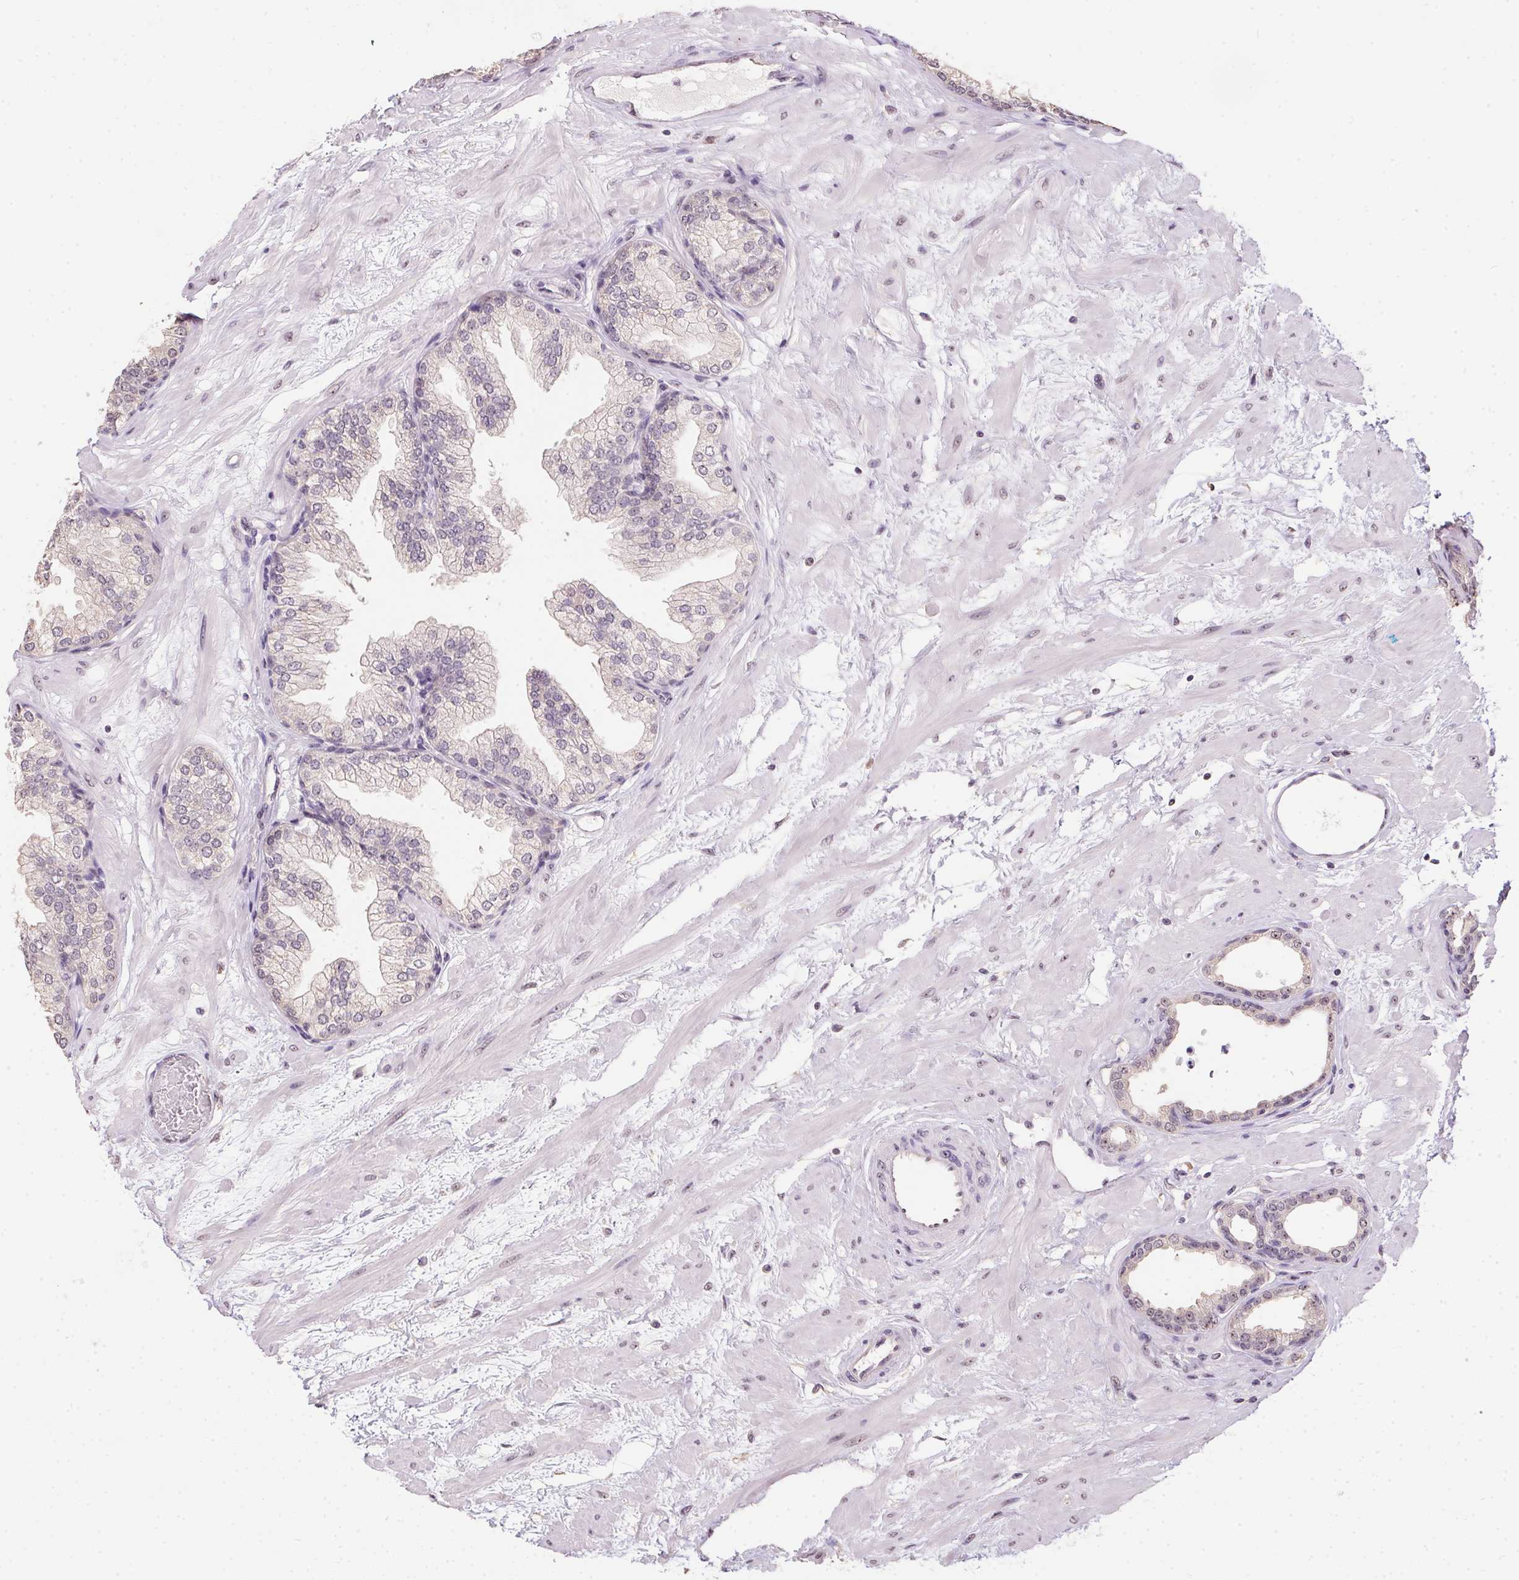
{"staining": {"intensity": "weak", "quantity": "<25%", "location": "nuclear"}, "tissue": "prostate", "cell_type": "Glandular cells", "image_type": "normal", "snomed": [{"axis": "morphology", "description": "Normal tissue, NOS"}, {"axis": "topography", "description": "Prostate"}], "caption": "Image shows no protein positivity in glandular cells of normal prostate.", "gene": "BATF2", "patient": {"sex": "male", "age": 37}}